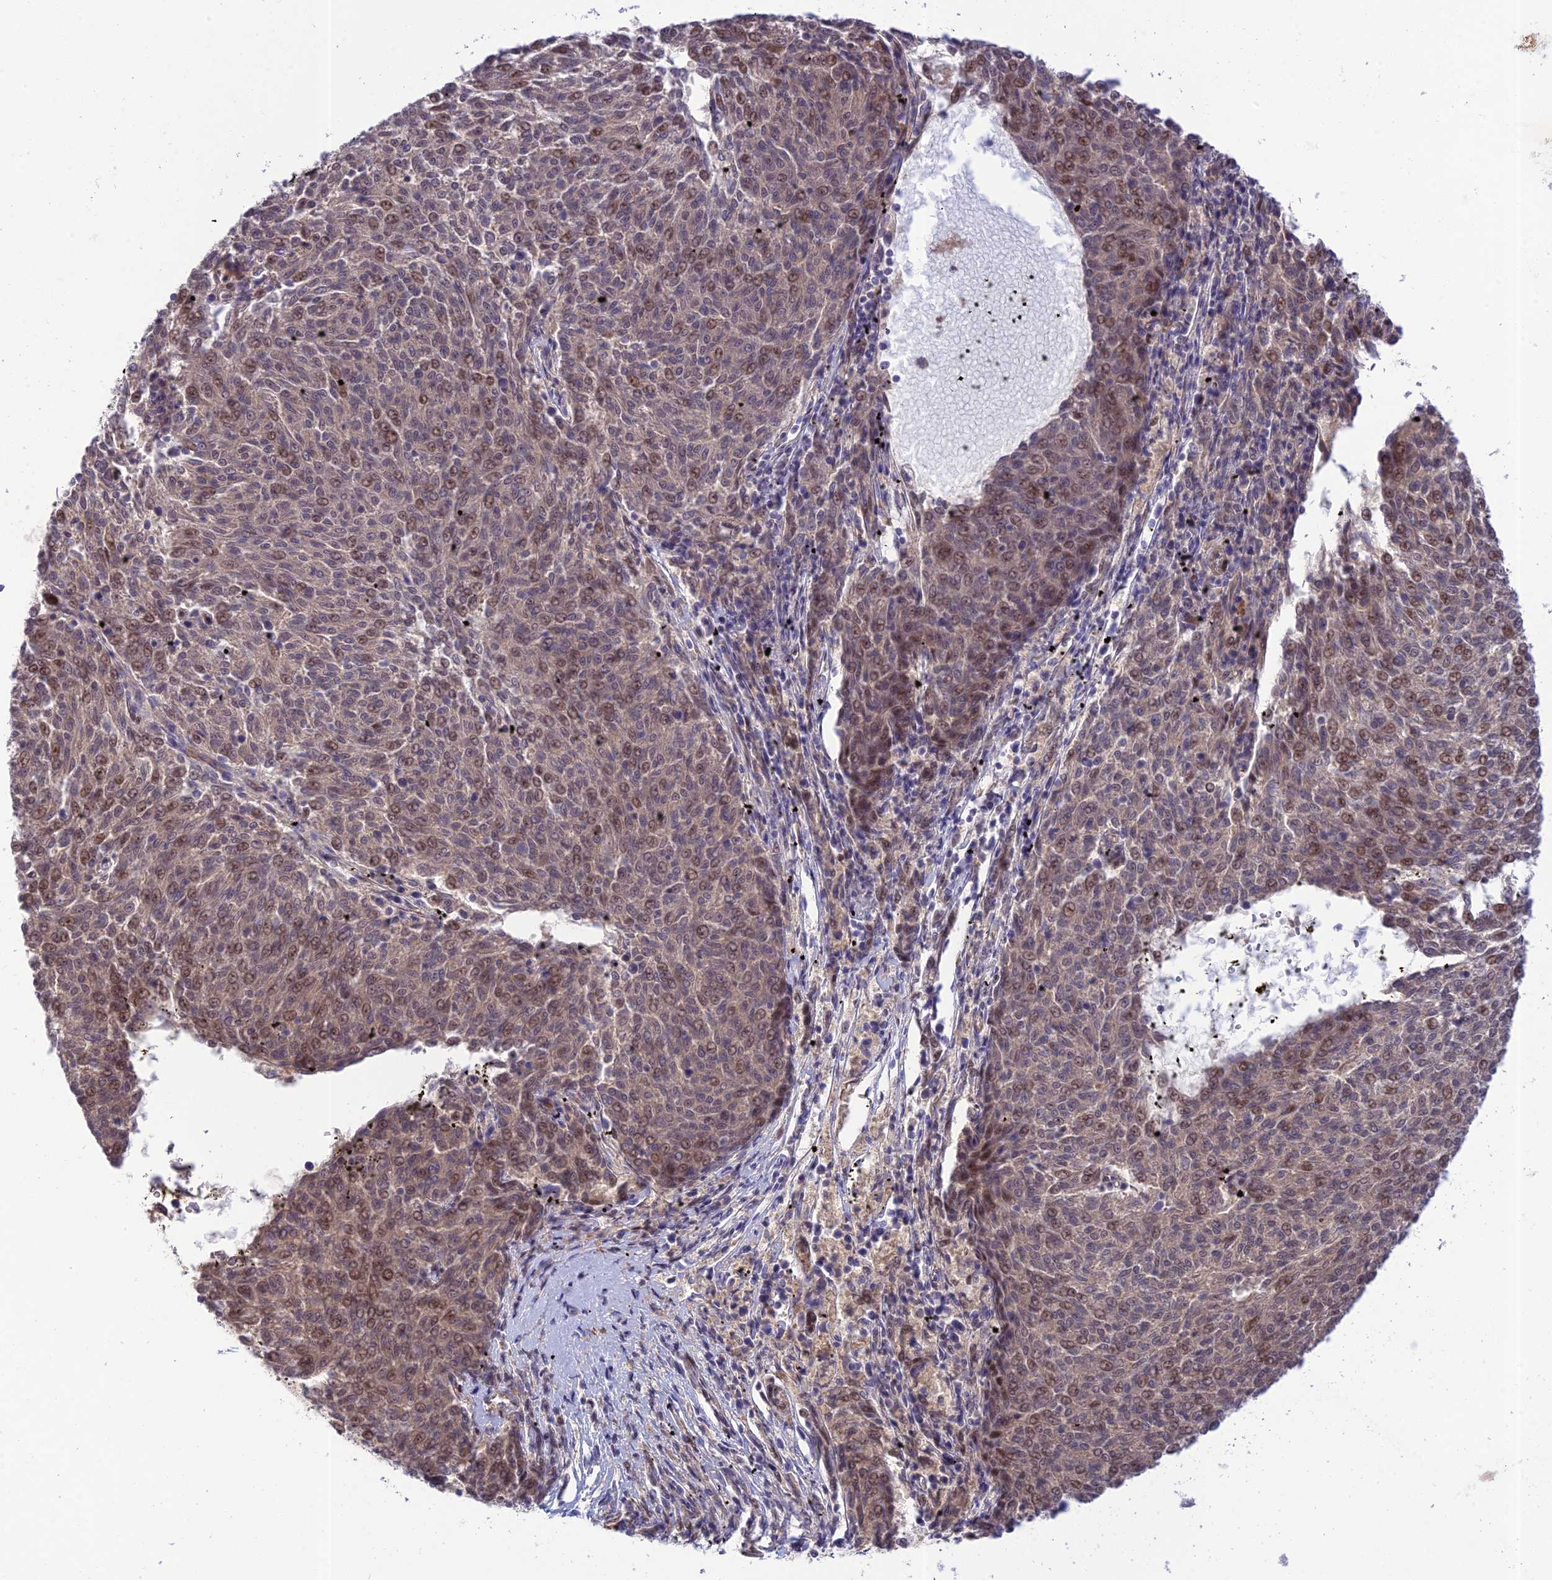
{"staining": {"intensity": "moderate", "quantity": "25%-75%", "location": "nuclear"}, "tissue": "melanoma", "cell_type": "Tumor cells", "image_type": "cancer", "snomed": [{"axis": "morphology", "description": "Malignant melanoma, NOS"}, {"axis": "topography", "description": "Skin"}], "caption": "Melanoma stained with a protein marker demonstrates moderate staining in tumor cells.", "gene": "ZNF584", "patient": {"sex": "female", "age": 72}}